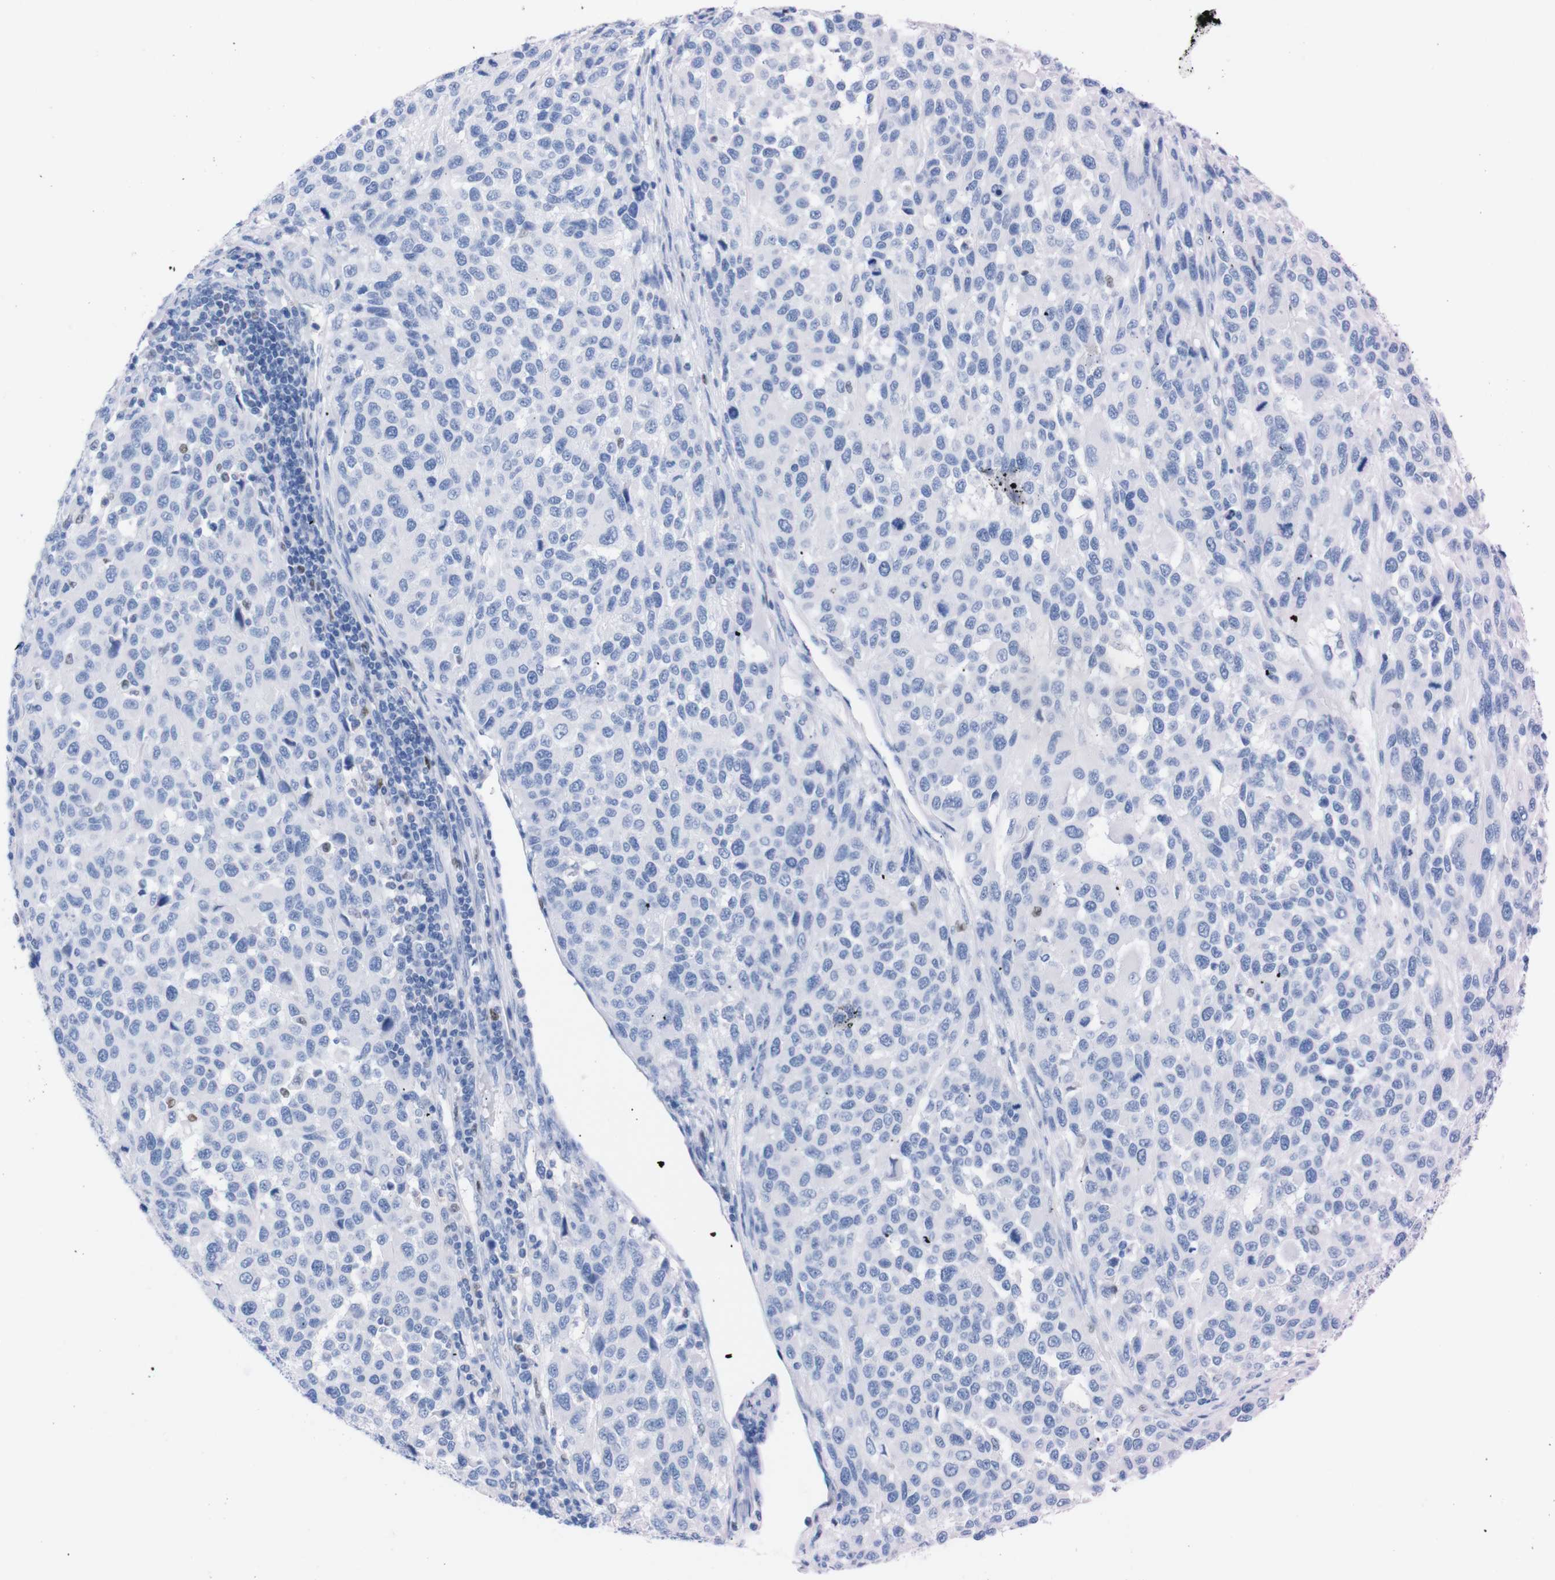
{"staining": {"intensity": "negative", "quantity": "none", "location": "none"}, "tissue": "melanoma", "cell_type": "Tumor cells", "image_type": "cancer", "snomed": [{"axis": "morphology", "description": "Malignant melanoma, Metastatic site"}, {"axis": "topography", "description": "Lymph node"}], "caption": "The image demonstrates no staining of tumor cells in malignant melanoma (metastatic site).", "gene": "P2RY12", "patient": {"sex": "male", "age": 61}}